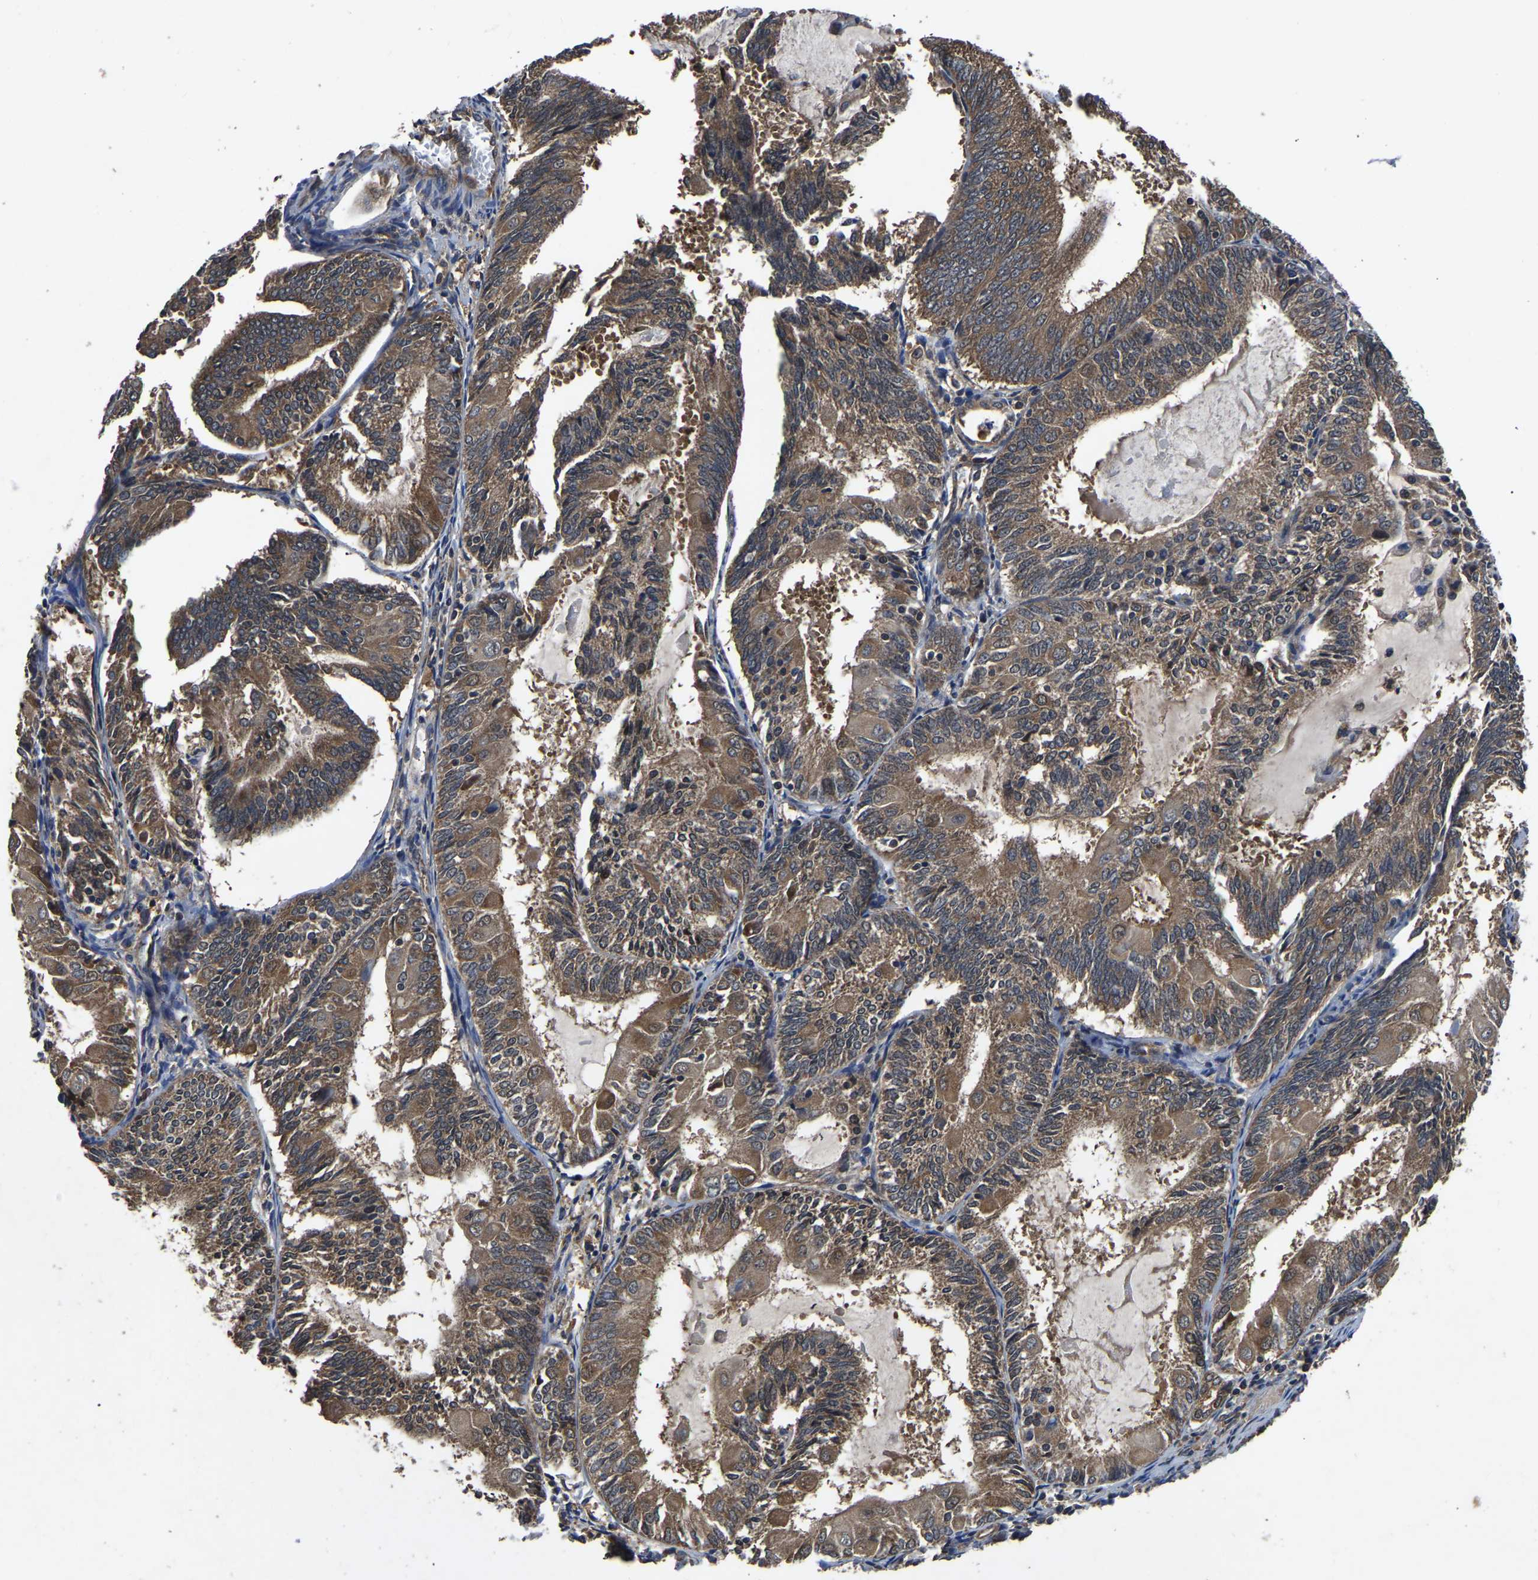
{"staining": {"intensity": "moderate", "quantity": ">75%", "location": "cytoplasmic/membranous"}, "tissue": "endometrial cancer", "cell_type": "Tumor cells", "image_type": "cancer", "snomed": [{"axis": "morphology", "description": "Adenocarcinoma, NOS"}, {"axis": "topography", "description": "Endometrium"}], "caption": "This is a micrograph of immunohistochemistry staining of endometrial cancer, which shows moderate positivity in the cytoplasmic/membranous of tumor cells.", "gene": "CRYZL1", "patient": {"sex": "female", "age": 81}}